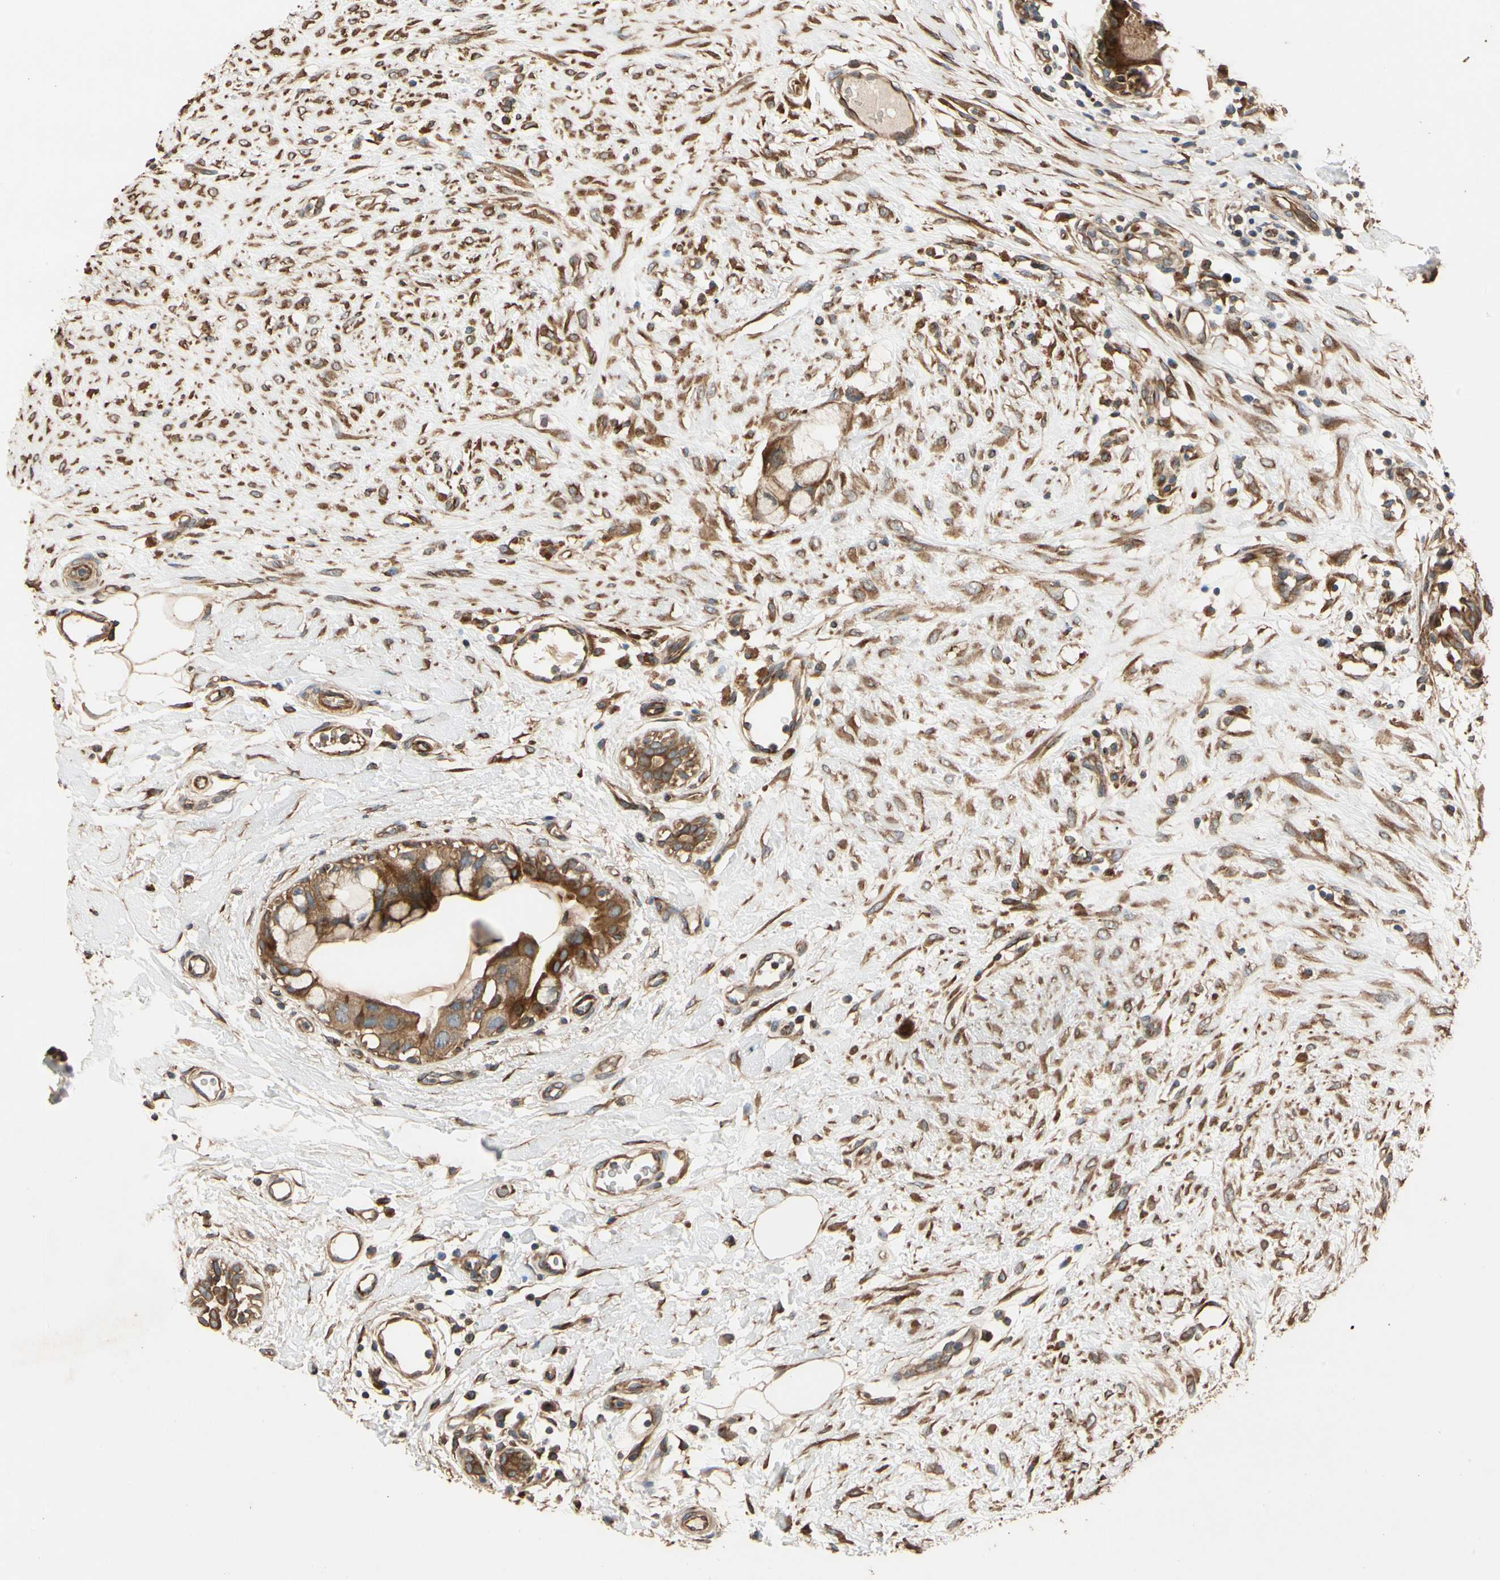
{"staining": {"intensity": "strong", "quantity": ">75%", "location": "cytoplasmic/membranous"}, "tissue": "breast cancer", "cell_type": "Tumor cells", "image_type": "cancer", "snomed": [{"axis": "morphology", "description": "Duct carcinoma"}, {"axis": "topography", "description": "Breast"}], "caption": "Invasive ductal carcinoma (breast) stained with DAB (3,3'-diaminobenzidine) immunohistochemistry reveals high levels of strong cytoplasmic/membranous expression in about >75% of tumor cells. (Stains: DAB in brown, nuclei in blue, Microscopy: brightfield microscopy at high magnification).", "gene": "MGRN1", "patient": {"sex": "female", "age": 40}}